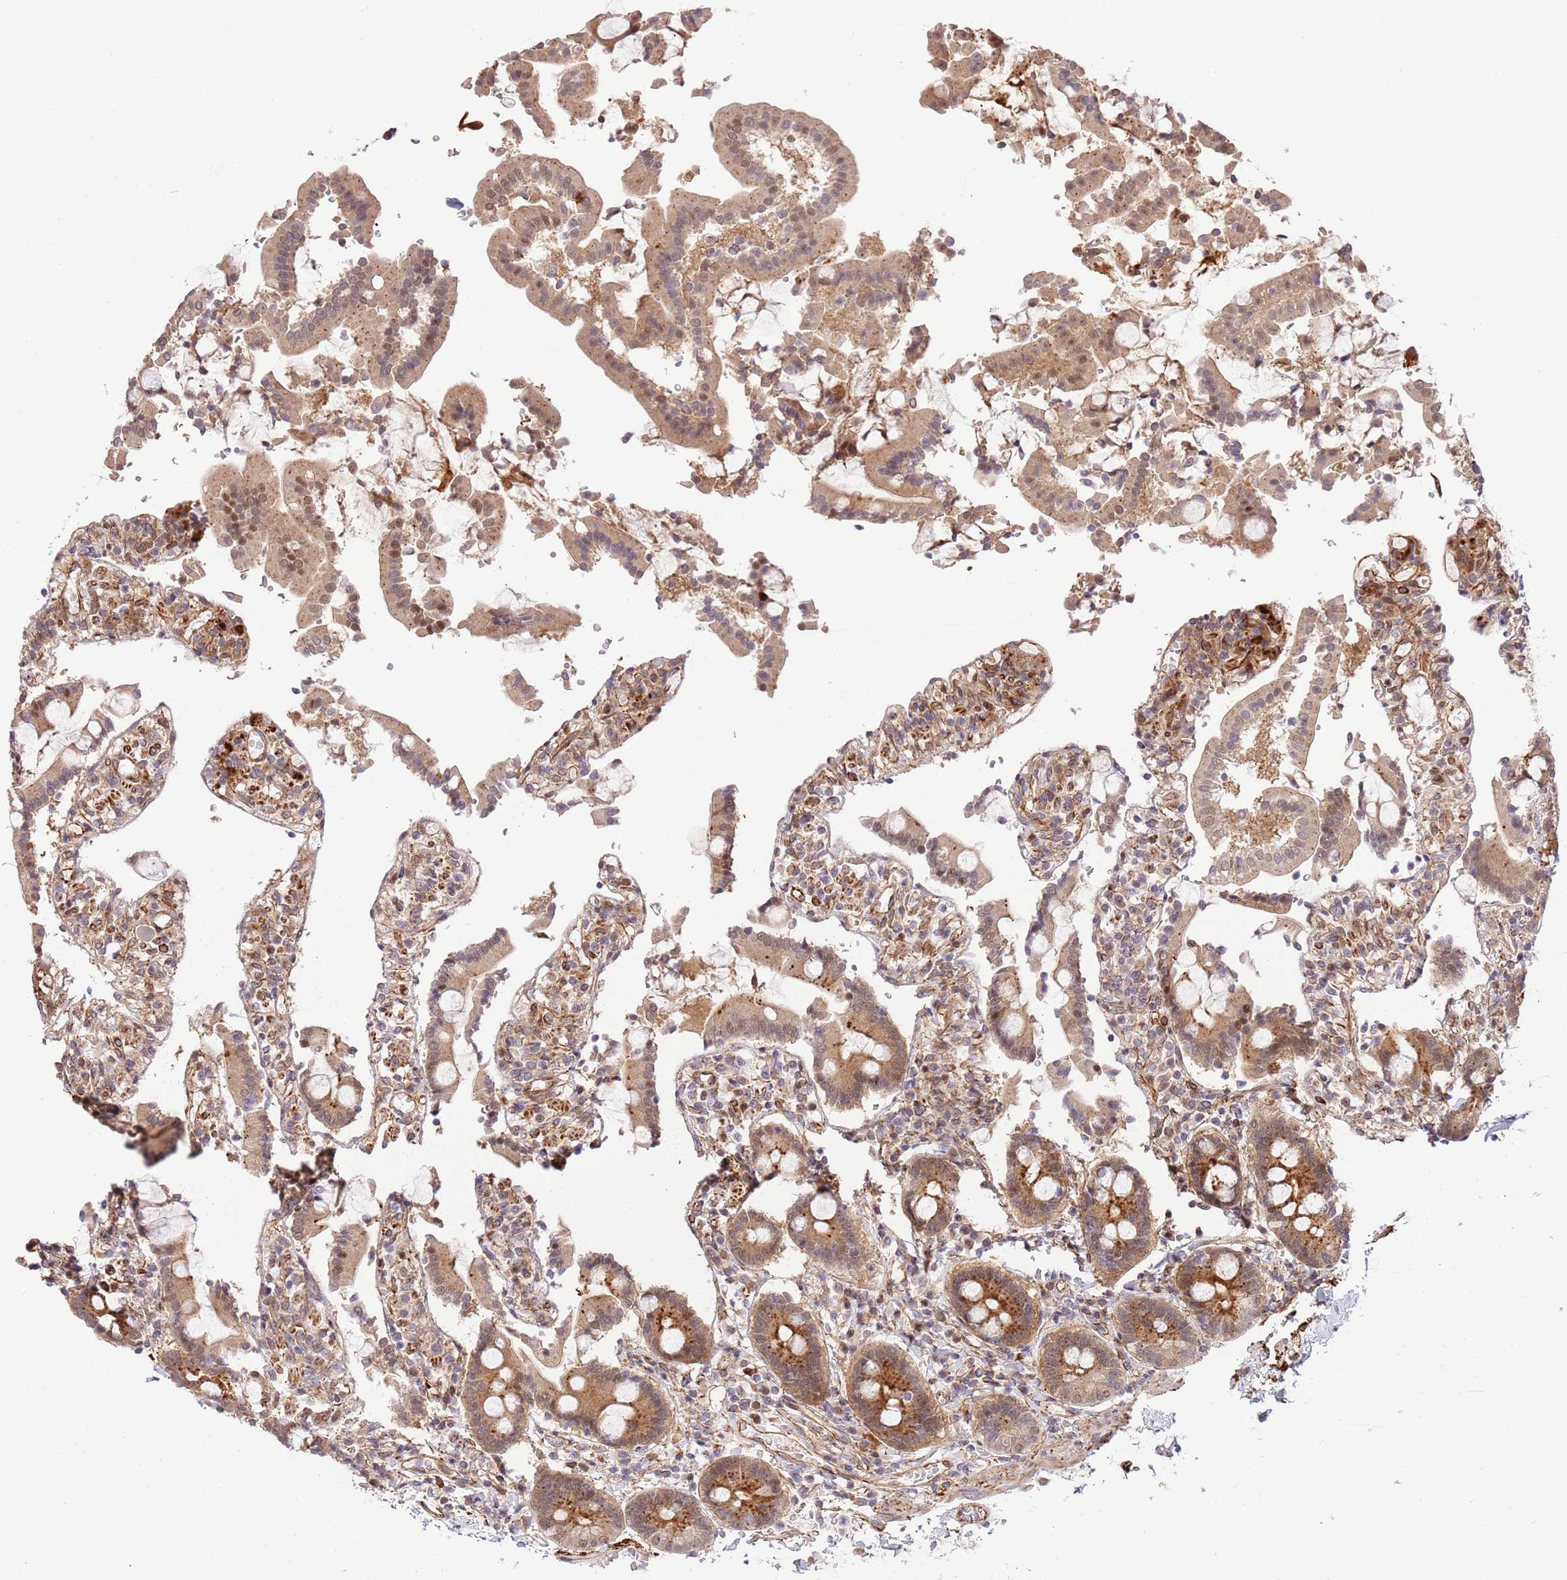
{"staining": {"intensity": "moderate", "quantity": ">75%", "location": "cytoplasmic/membranous"}, "tissue": "duodenum", "cell_type": "Glandular cells", "image_type": "normal", "snomed": [{"axis": "morphology", "description": "Normal tissue, NOS"}, {"axis": "topography", "description": "Duodenum"}], "caption": "Immunohistochemistry micrograph of benign duodenum: human duodenum stained using IHC displays medium levels of moderate protein expression localized specifically in the cytoplasmic/membranous of glandular cells, appearing as a cytoplasmic/membranous brown color.", "gene": "NEK3", "patient": {"sex": "male", "age": 55}}